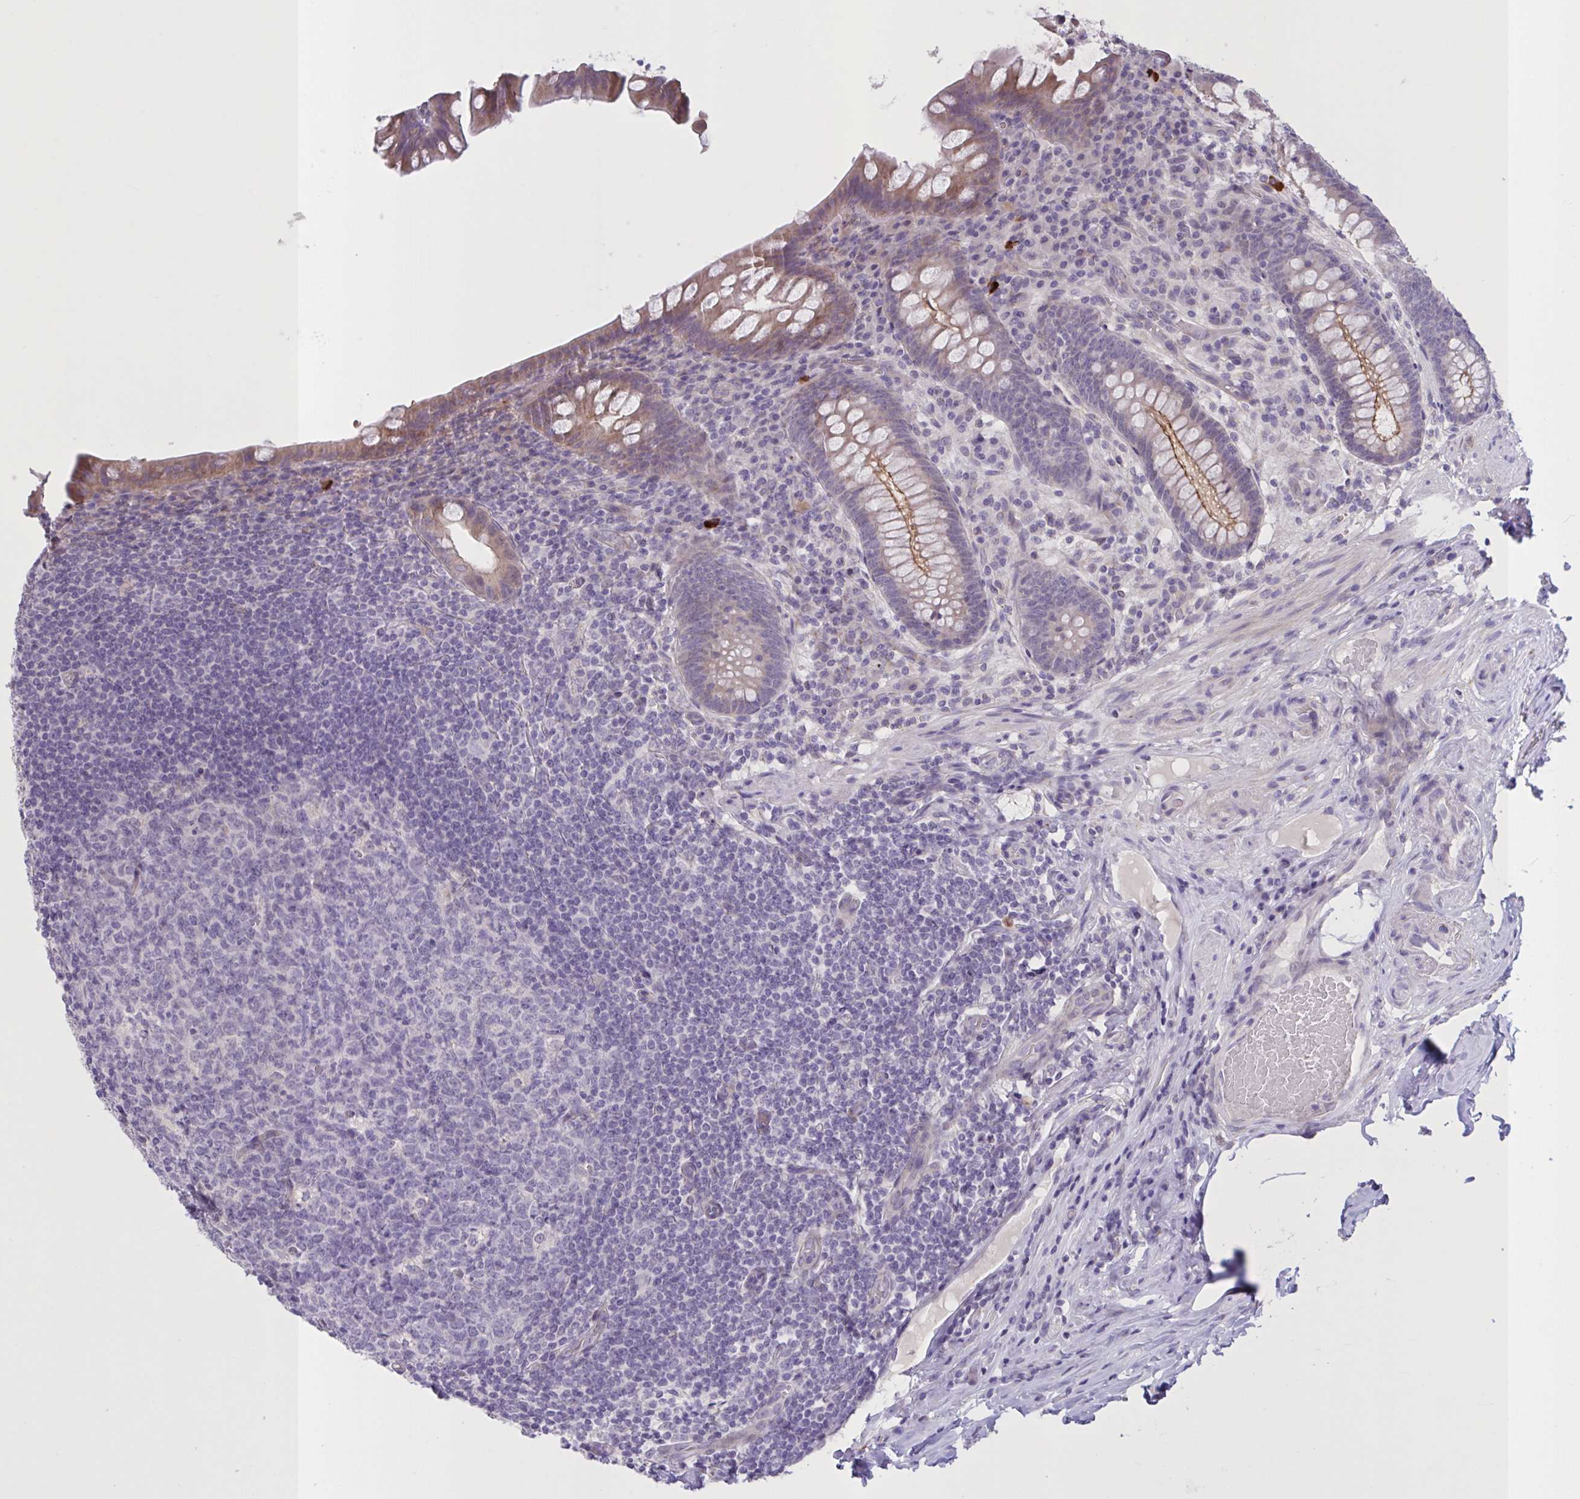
{"staining": {"intensity": "moderate", "quantity": "25%-75%", "location": "cytoplasmic/membranous"}, "tissue": "appendix", "cell_type": "Glandular cells", "image_type": "normal", "snomed": [{"axis": "morphology", "description": "Normal tissue, NOS"}, {"axis": "topography", "description": "Appendix"}], "caption": "A photomicrograph showing moderate cytoplasmic/membranous expression in approximately 25%-75% of glandular cells in unremarkable appendix, as visualized by brown immunohistochemical staining.", "gene": "MRGPRX2", "patient": {"sex": "male", "age": 71}}